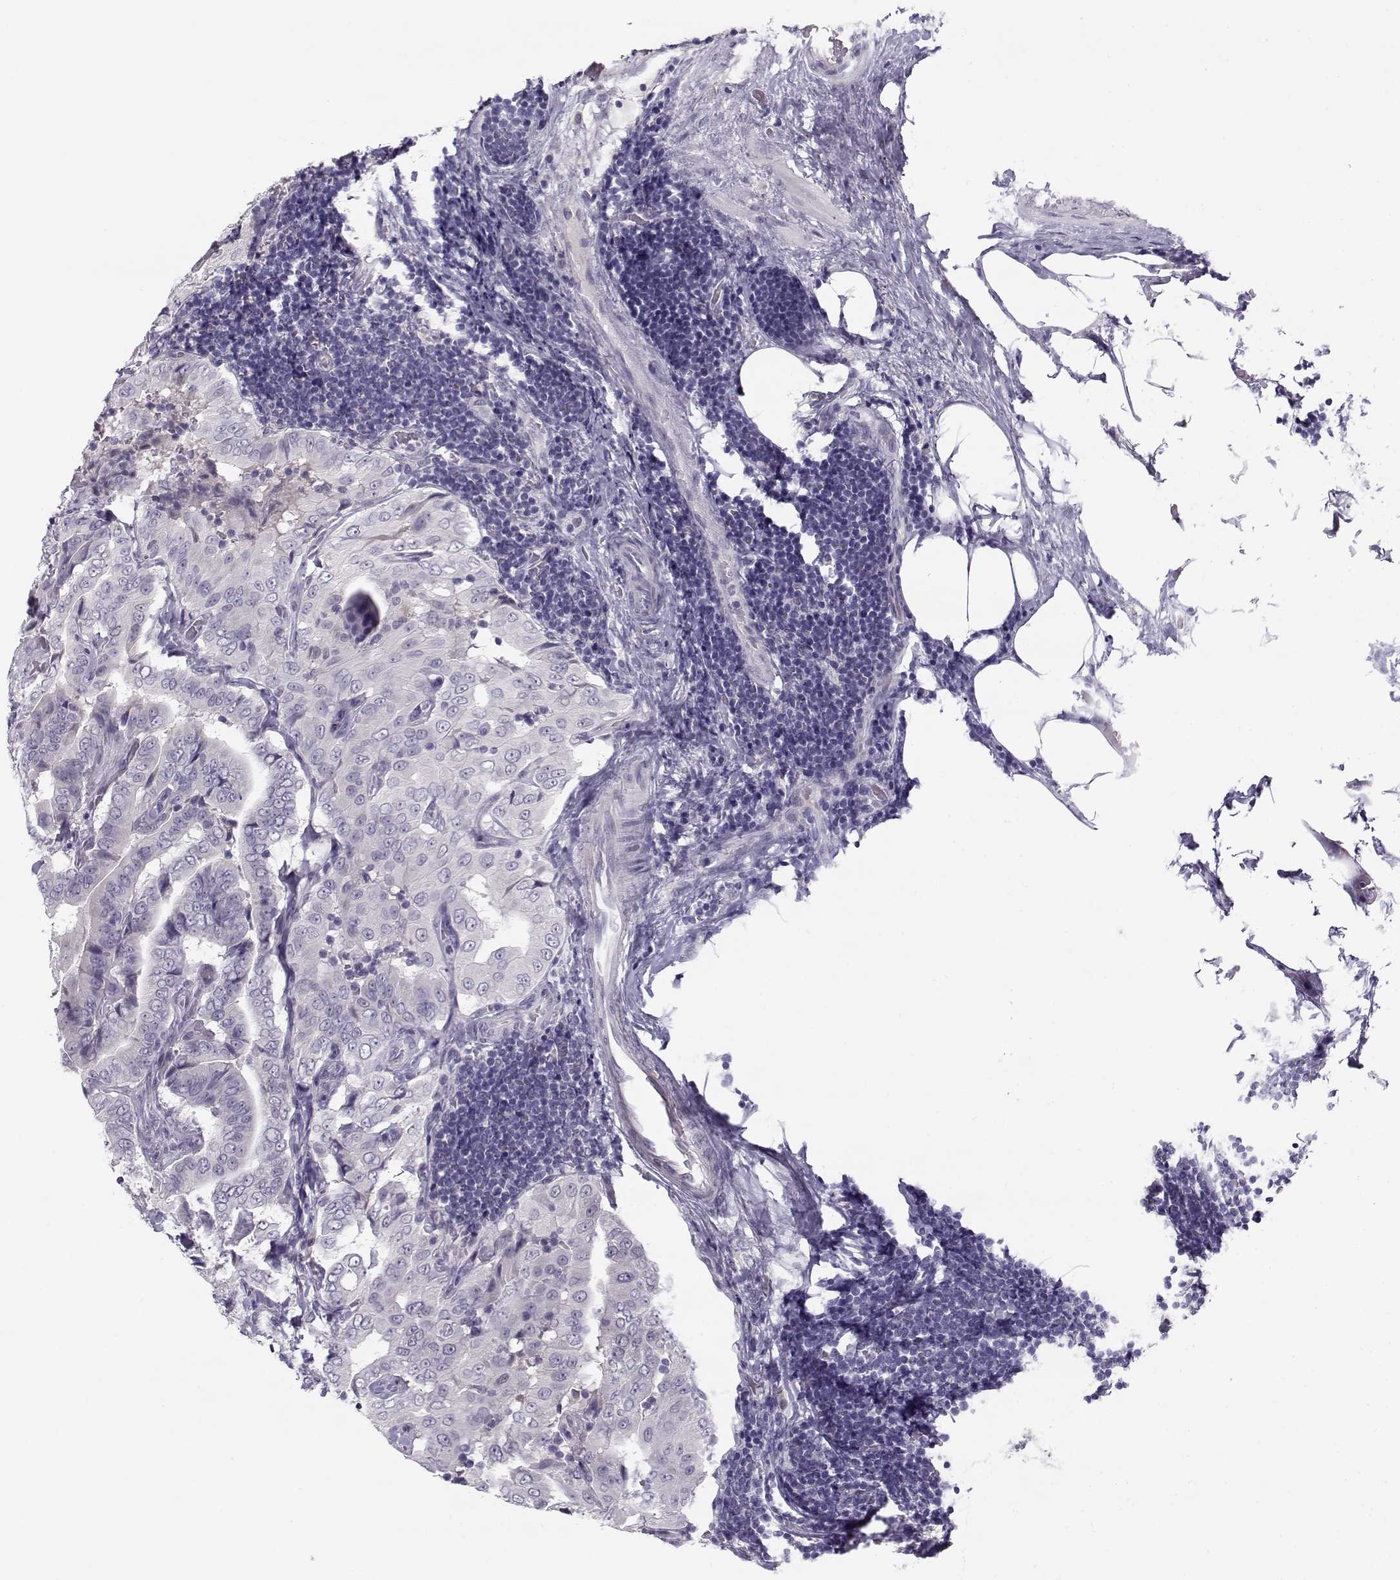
{"staining": {"intensity": "negative", "quantity": "none", "location": "none"}, "tissue": "thyroid cancer", "cell_type": "Tumor cells", "image_type": "cancer", "snomed": [{"axis": "morphology", "description": "Papillary adenocarcinoma, NOS"}, {"axis": "topography", "description": "Thyroid gland"}], "caption": "High magnification brightfield microscopy of thyroid cancer stained with DAB (brown) and counterstained with hematoxylin (blue): tumor cells show no significant positivity.", "gene": "C16orf86", "patient": {"sex": "male", "age": 61}}